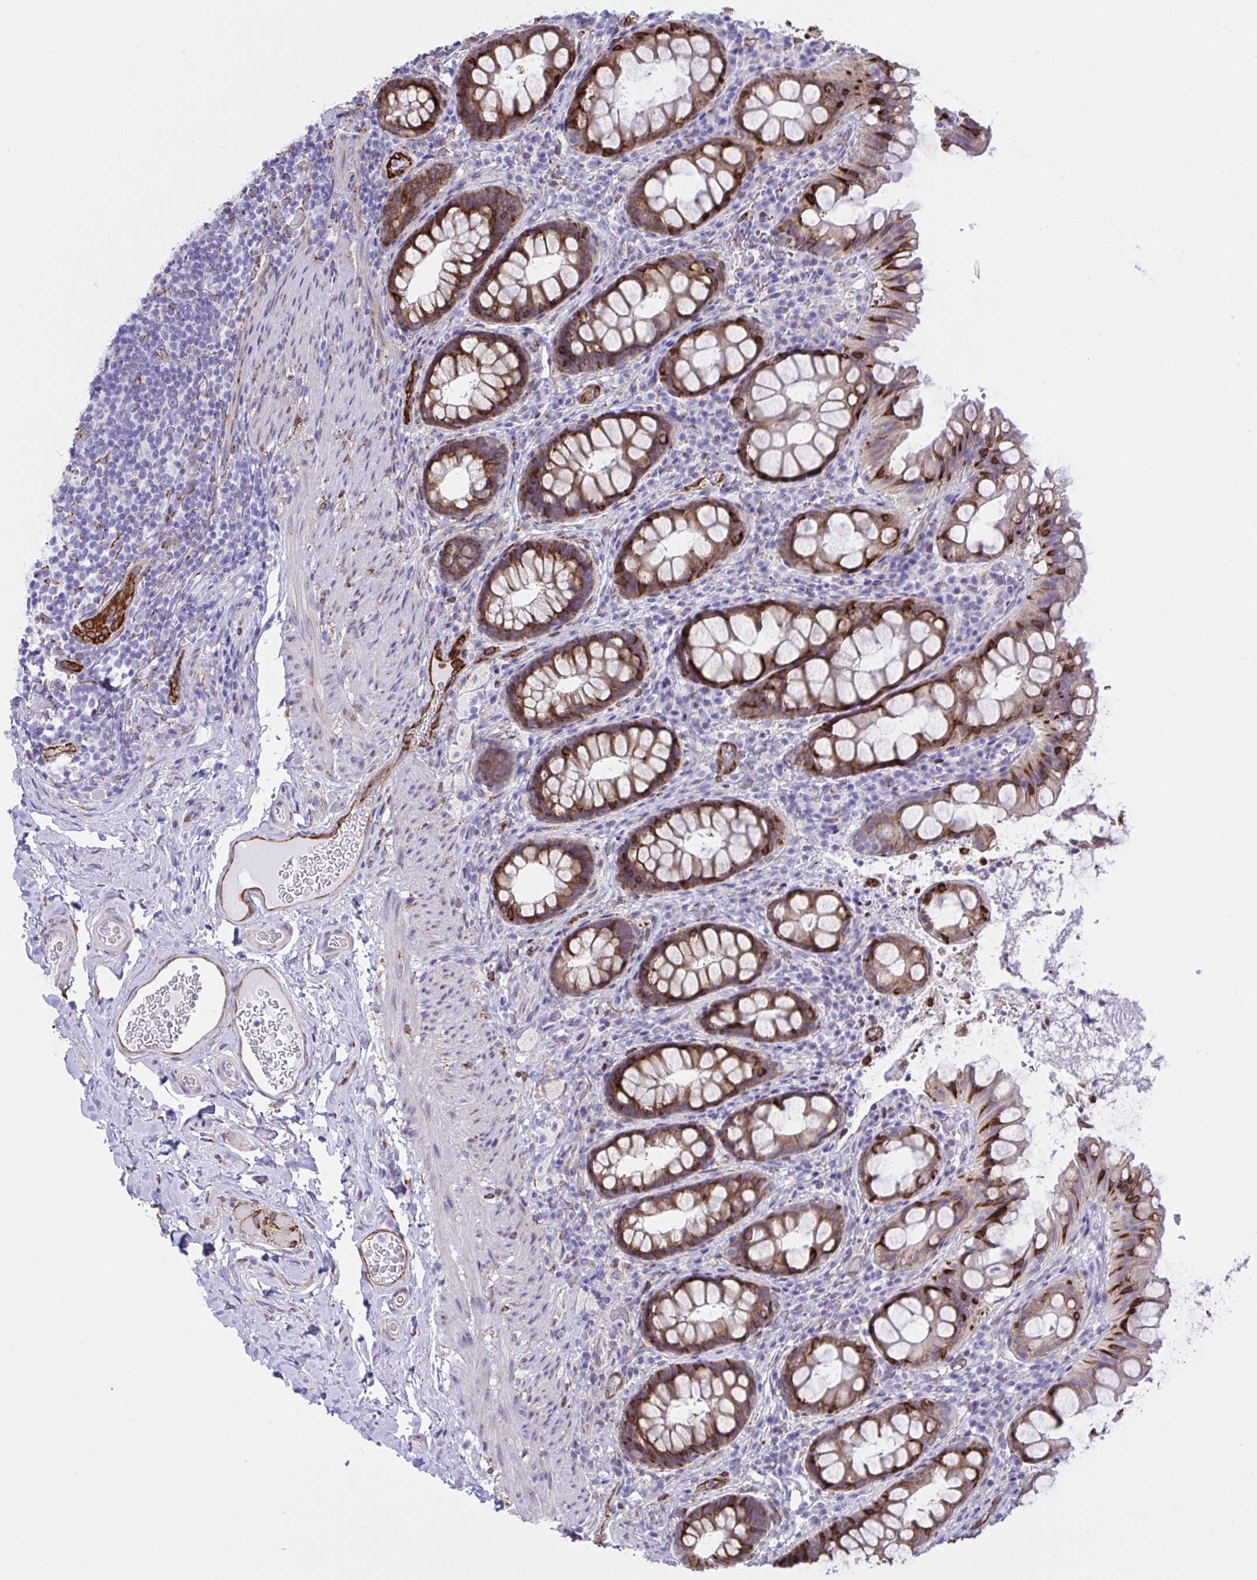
{"staining": {"intensity": "strong", "quantity": "25%-75%", "location": "cytoplasmic/membranous"}, "tissue": "rectum", "cell_type": "Glandular cells", "image_type": "normal", "snomed": [{"axis": "morphology", "description": "Normal tissue, NOS"}, {"axis": "topography", "description": "Rectum"}, {"axis": "topography", "description": "Peripheral nerve tissue"}], "caption": "Approximately 25%-75% of glandular cells in normal rectum exhibit strong cytoplasmic/membranous protein positivity as visualized by brown immunohistochemical staining.", "gene": "ASPH", "patient": {"sex": "female", "age": 69}}